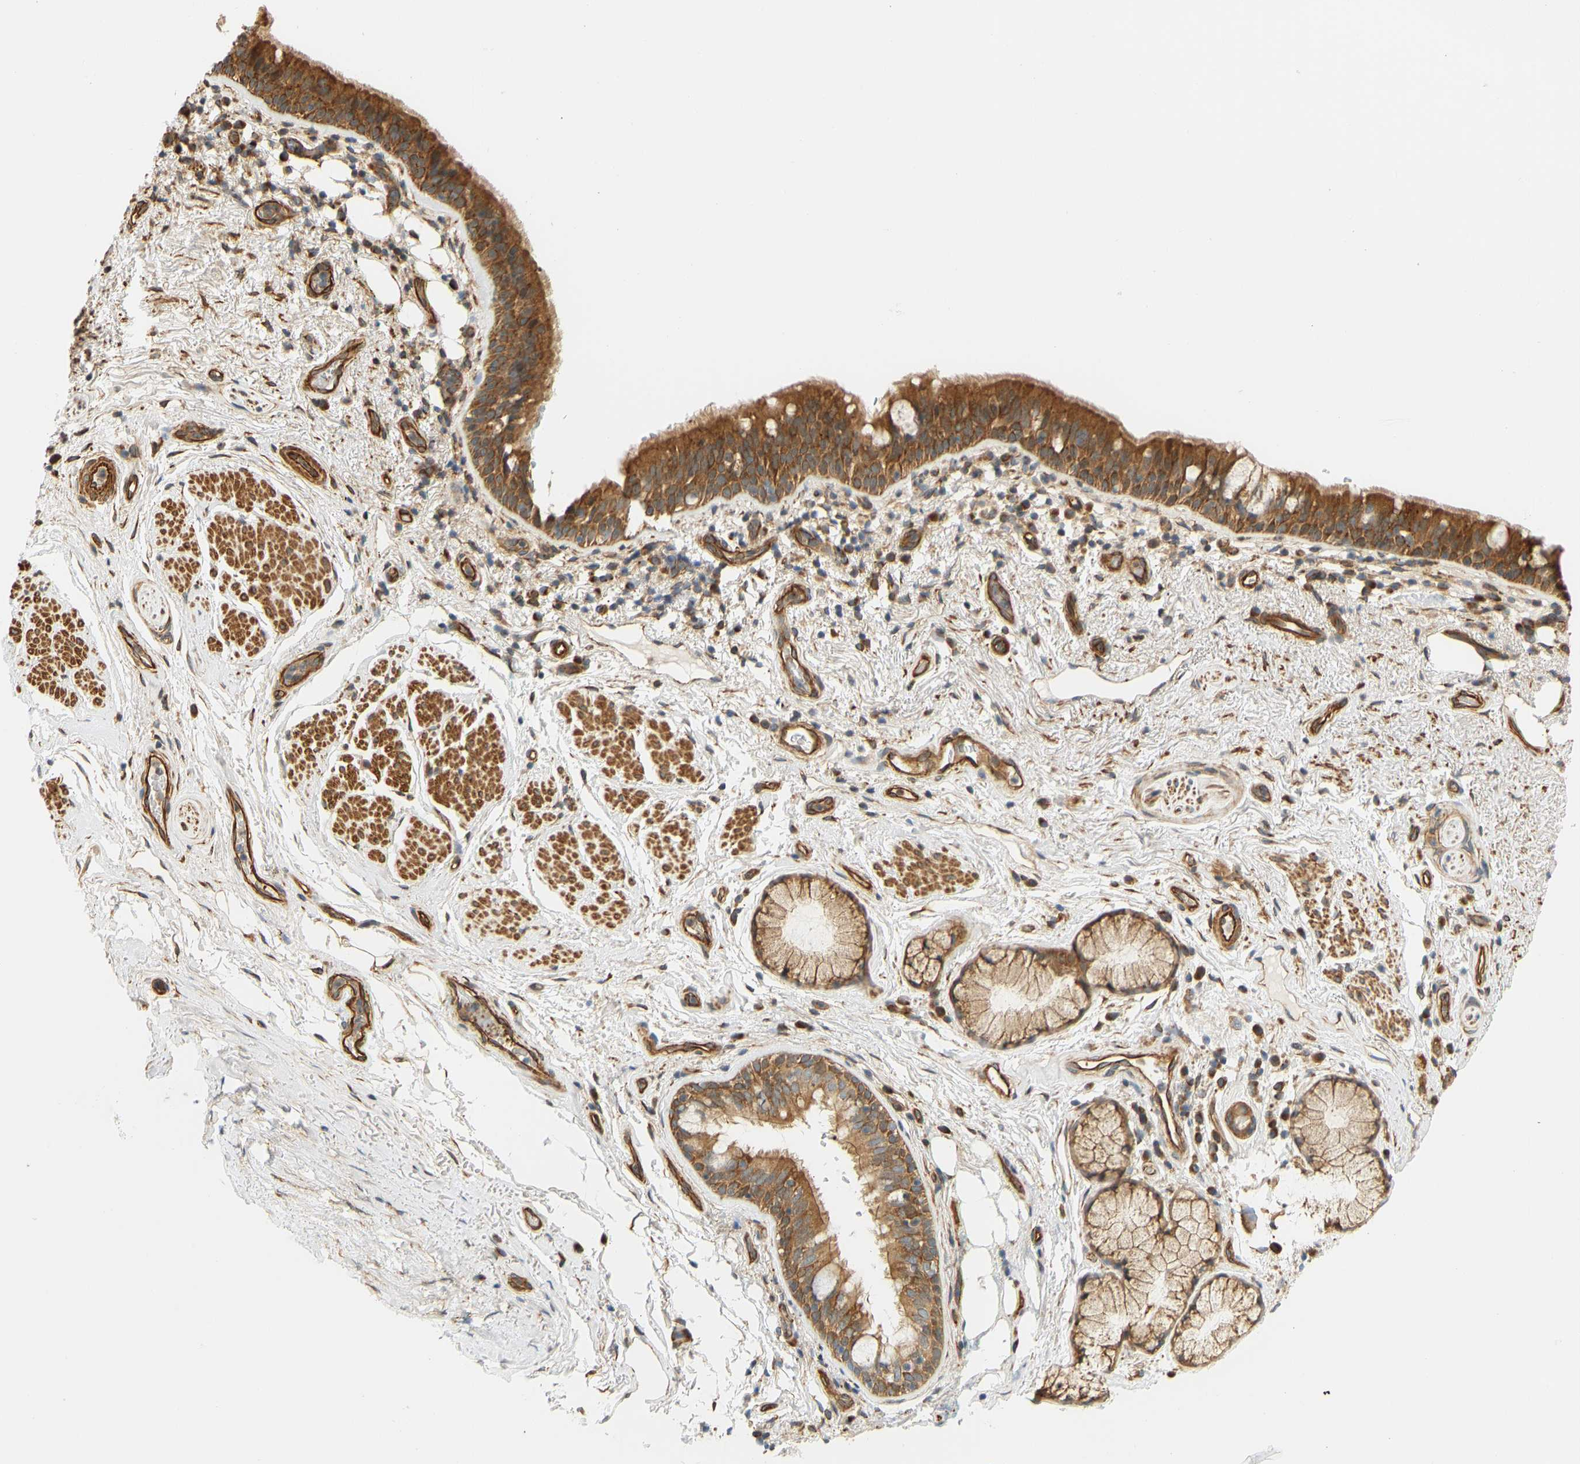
{"staining": {"intensity": "moderate", "quantity": ">75%", "location": "cytoplasmic/membranous"}, "tissue": "bronchus", "cell_type": "Respiratory epithelial cells", "image_type": "normal", "snomed": [{"axis": "morphology", "description": "Normal tissue, NOS"}, {"axis": "morphology", "description": "Inflammation, NOS"}, {"axis": "topography", "description": "Cartilage tissue"}, {"axis": "topography", "description": "Bronchus"}], "caption": "The immunohistochemical stain highlights moderate cytoplasmic/membranous positivity in respiratory epithelial cells of normal bronchus.", "gene": "CEP57", "patient": {"sex": "male", "age": 77}}